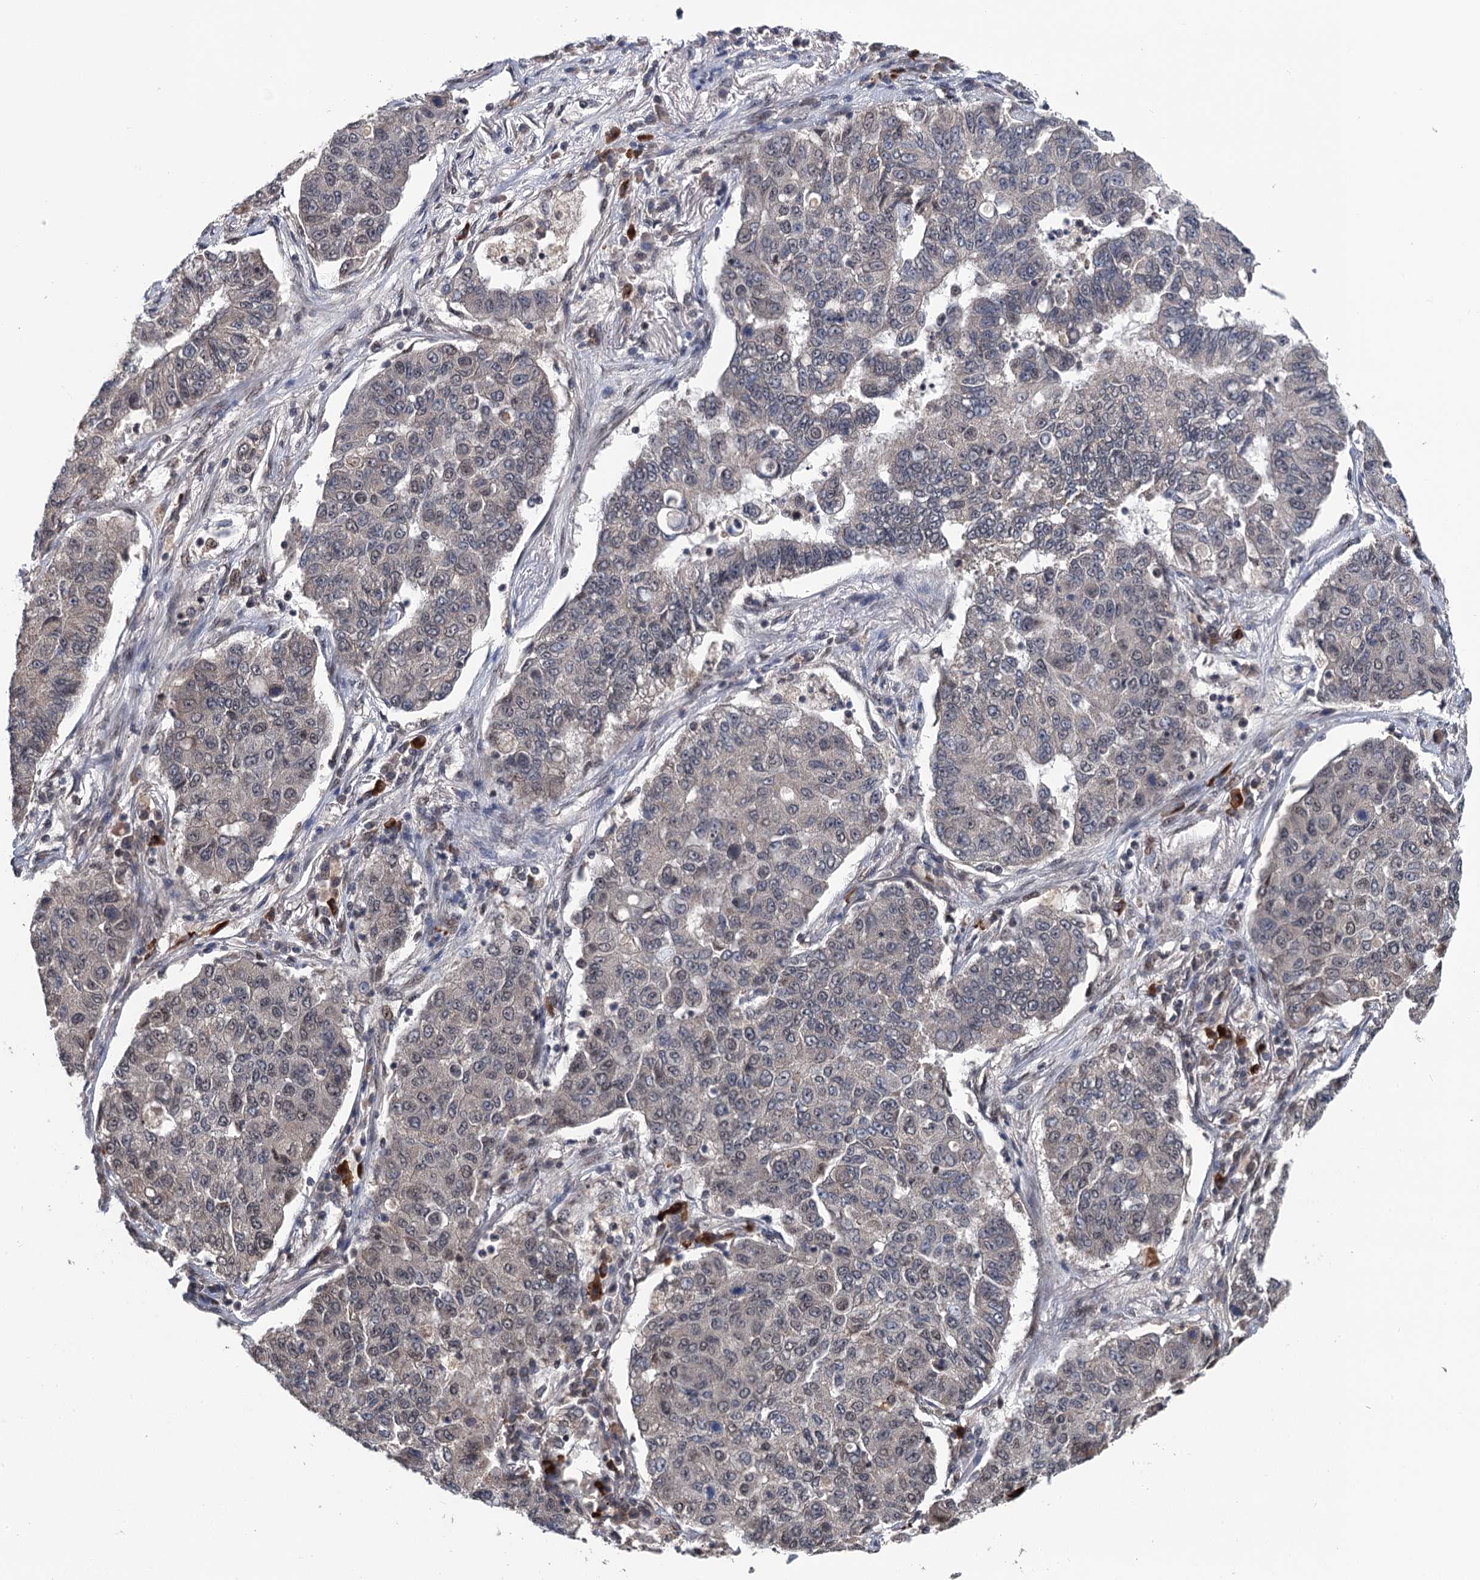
{"staining": {"intensity": "negative", "quantity": "none", "location": "none"}, "tissue": "lung cancer", "cell_type": "Tumor cells", "image_type": "cancer", "snomed": [{"axis": "morphology", "description": "Squamous cell carcinoma, NOS"}, {"axis": "topography", "description": "Lung"}], "caption": "Lung squamous cell carcinoma stained for a protein using IHC displays no expression tumor cells.", "gene": "RASSF4", "patient": {"sex": "male", "age": 74}}